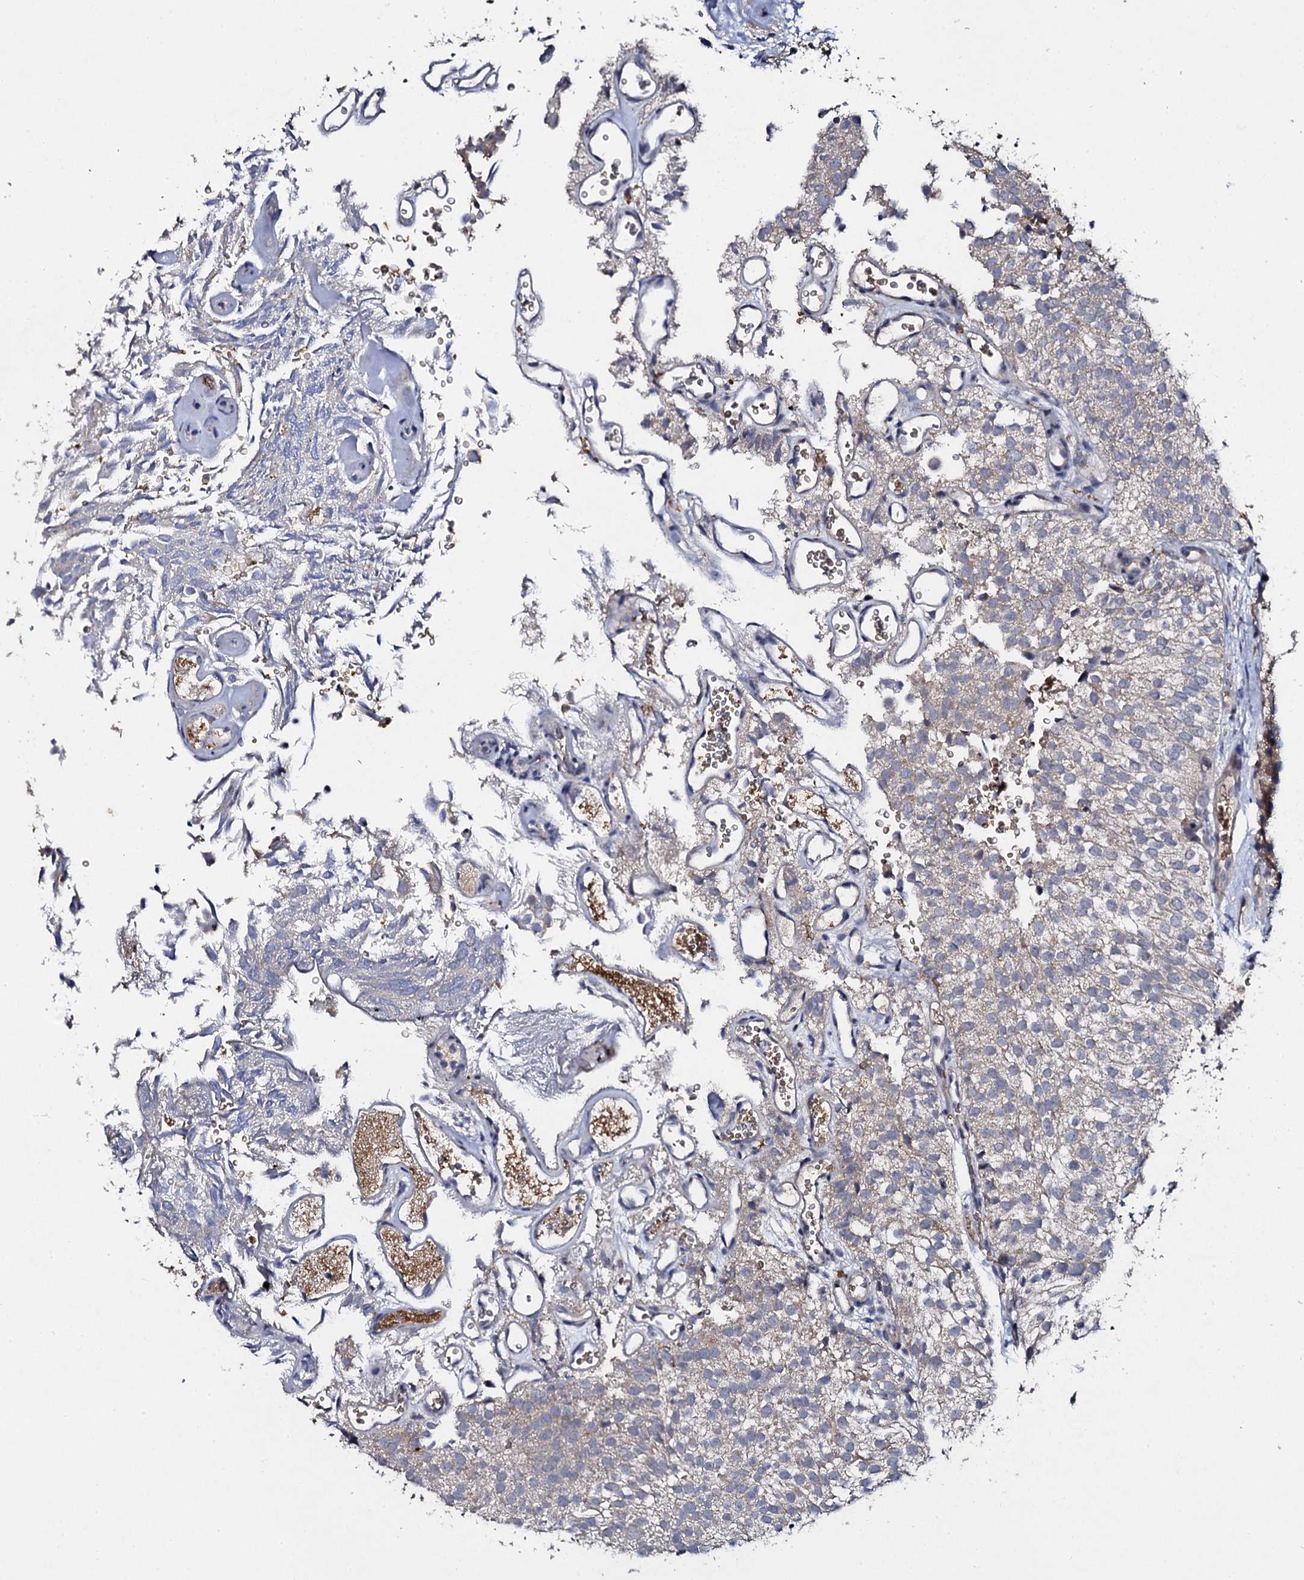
{"staining": {"intensity": "negative", "quantity": "none", "location": "none"}, "tissue": "urothelial cancer", "cell_type": "Tumor cells", "image_type": "cancer", "snomed": [{"axis": "morphology", "description": "Urothelial carcinoma, Low grade"}, {"axis": "topography", "description": "Urinary bladder"}], "caption": "Tumor cells show no significant staining in low-grade urothelial carcinoma. The staining is performed using DAB brown chromogen with nuclei counter-stained in using hematoxylin.", "gene": "LRRC28", "patient": {"sex": "male", "age": 78}}